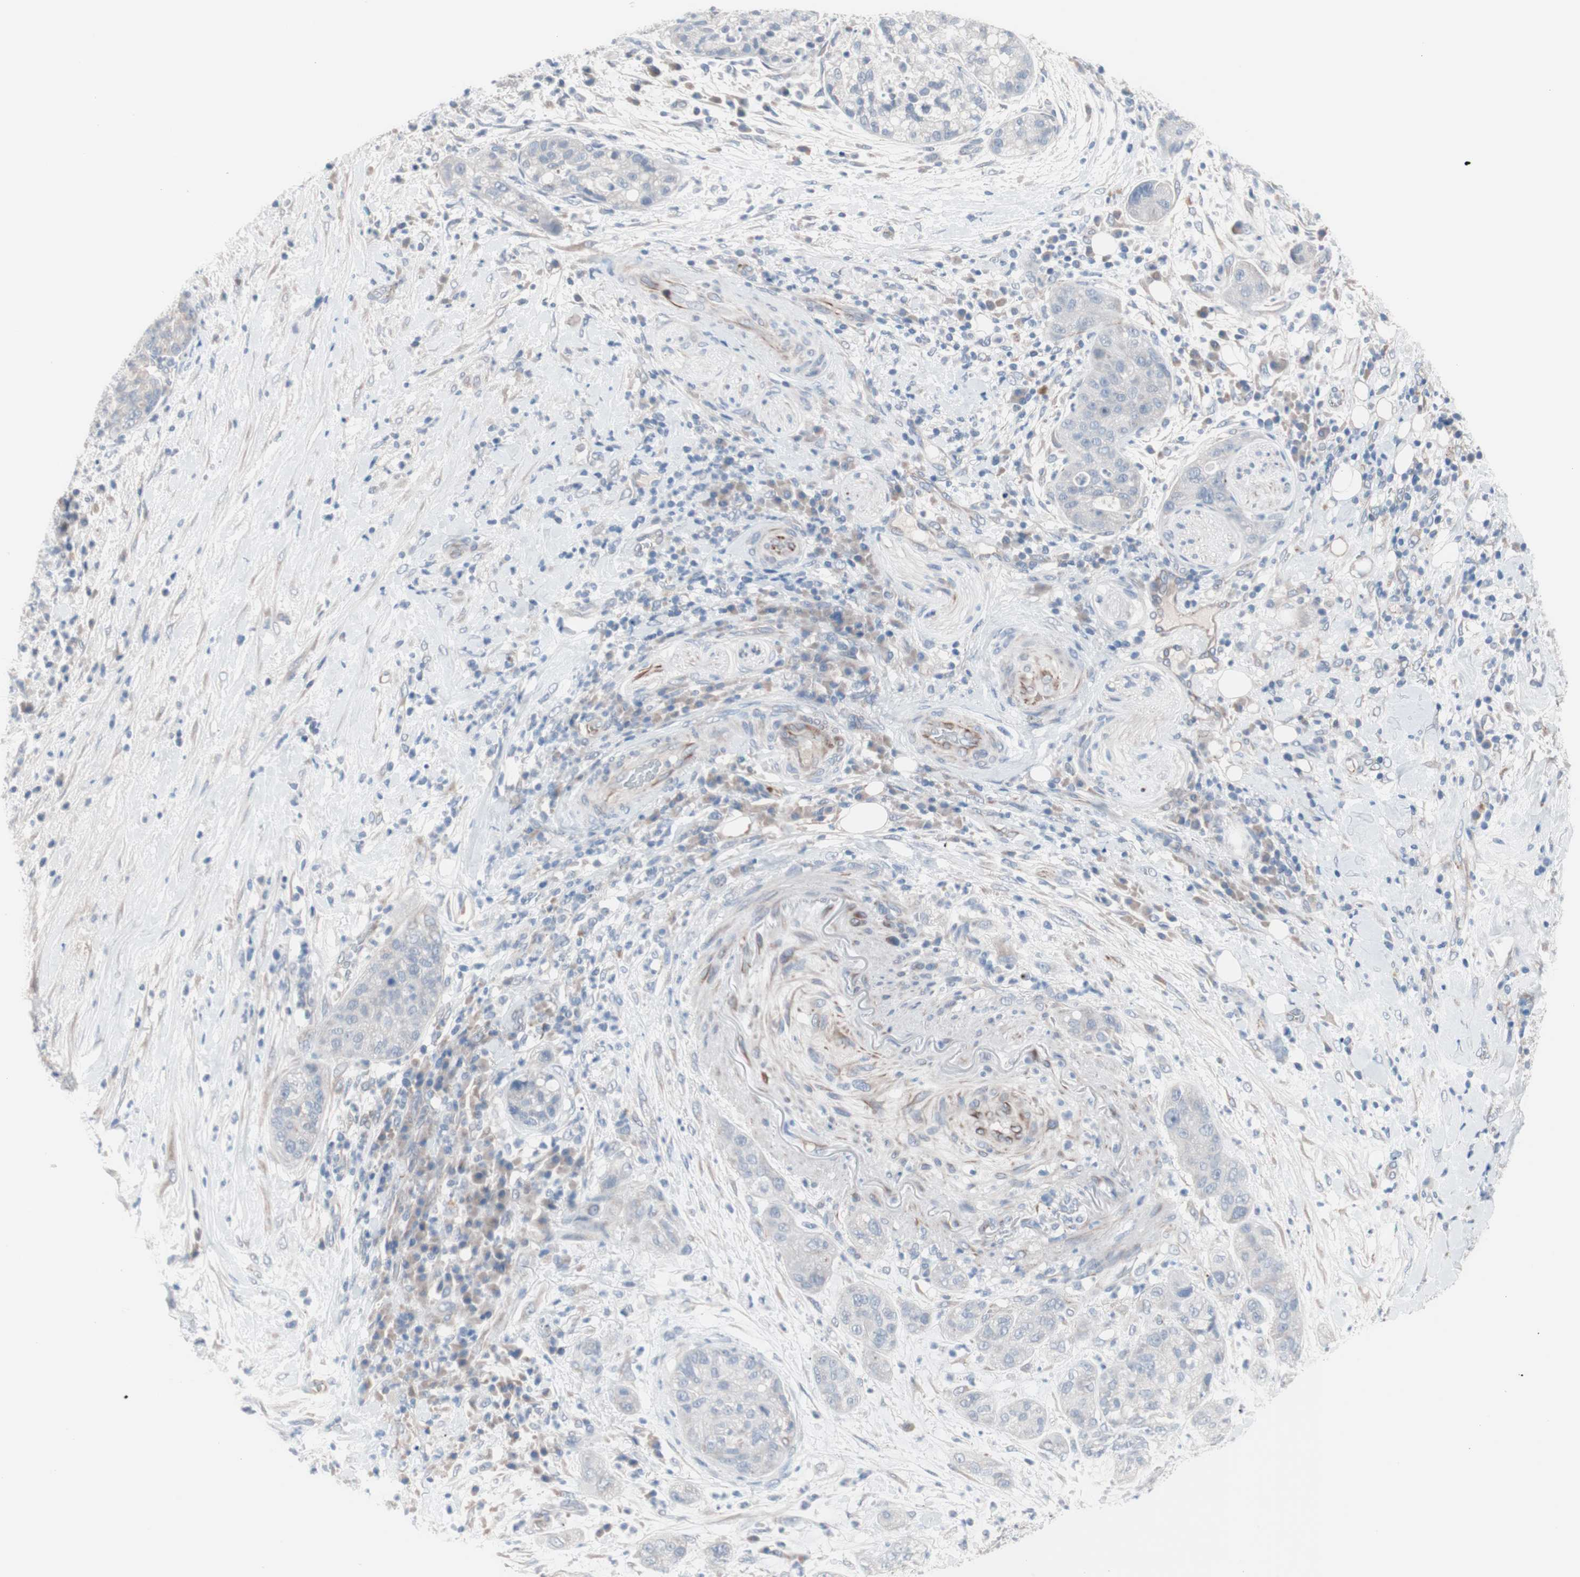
{"staining": {"intensity": "negative", "quantity": "none", "location": "none"}, "tissue": "pancreatic cancer", "cell_type": "Tumor cells", "image_type": "cancer", "snomed": [{"axis": "morphology", "description": "Adenocarcinoma, NOS"}, {"axis": "topography", "description": "Pancreas"}], "caption": "The immunohistochemistry (IHC) micrograph has no significant staining in tumor cells of adenocarcinoma (pancreatic) tissue.", "gene": "ULBP1", "patient": {"sex": "female", "age": 78}}